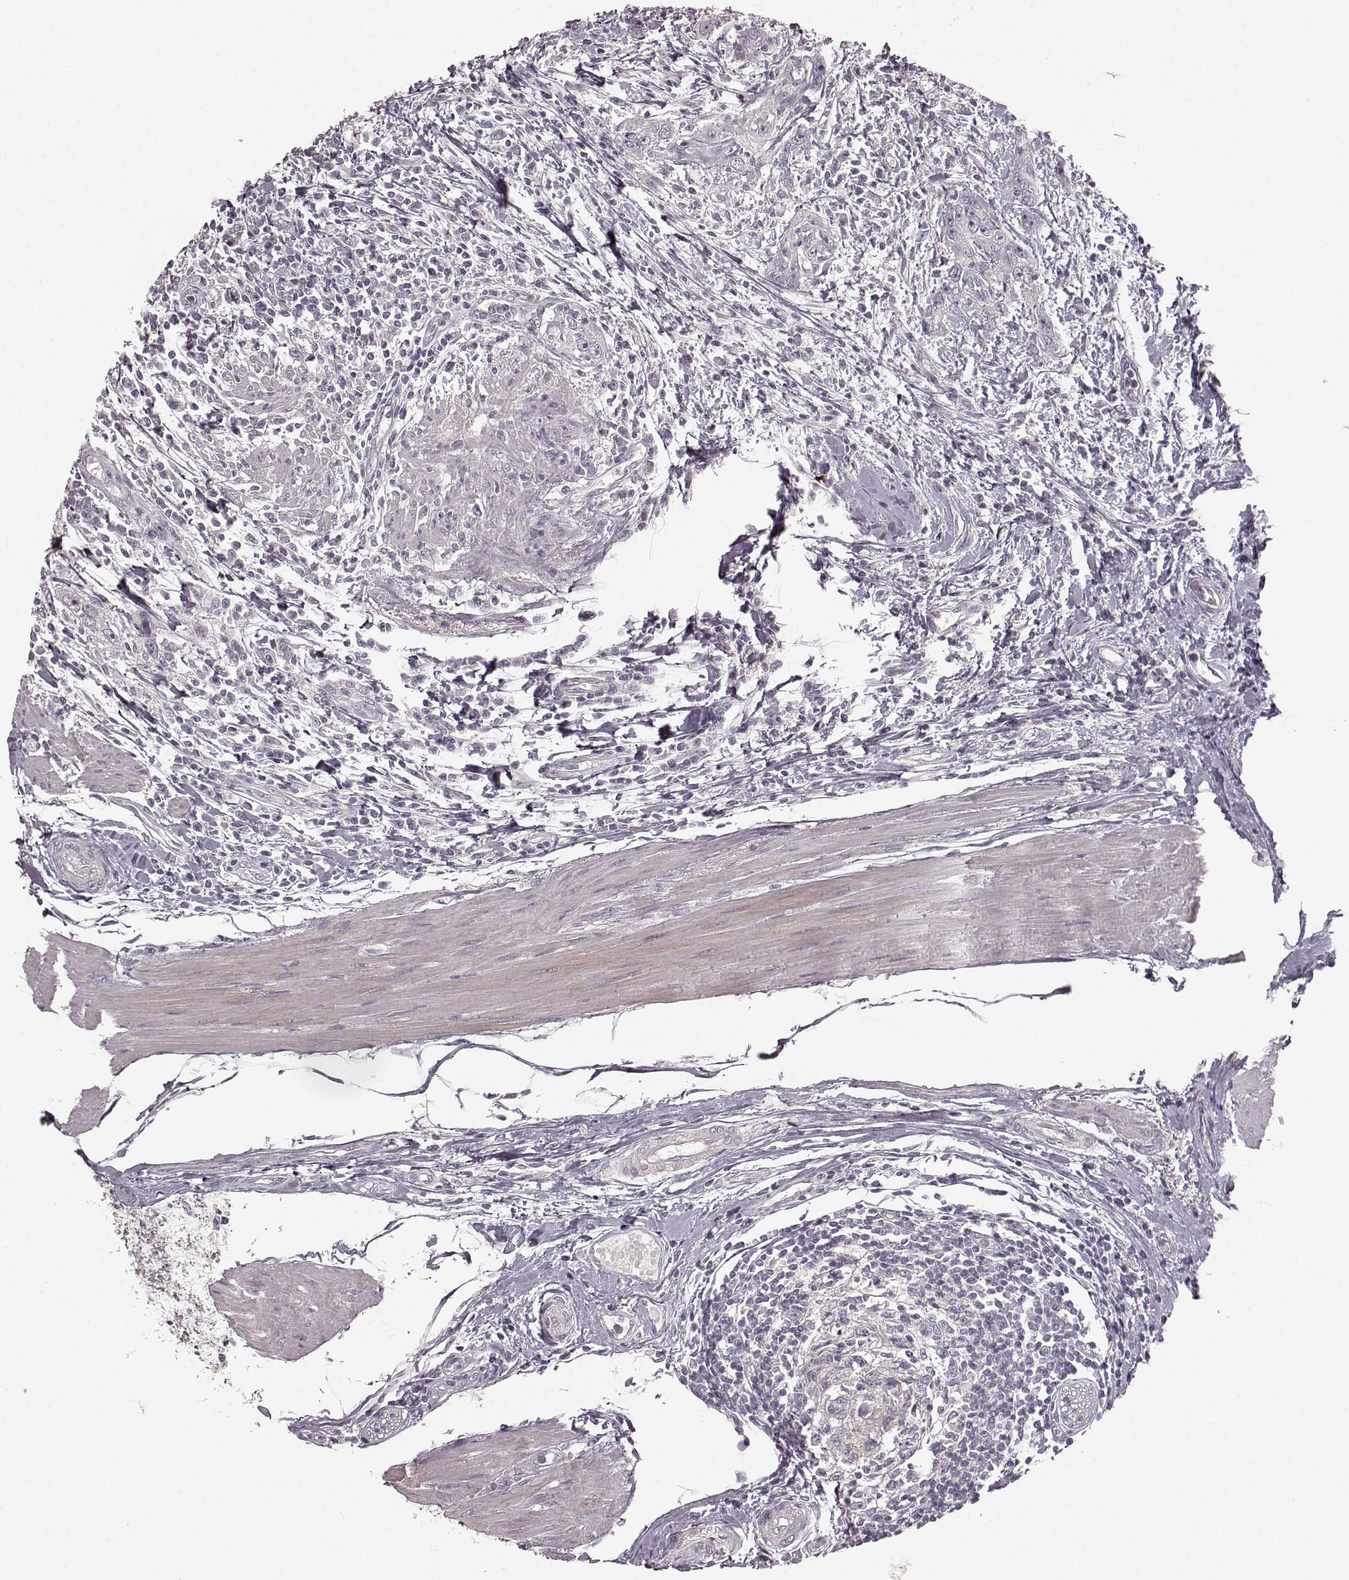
{"staining": {"intensity": "negative", "quantity": "none", "location": "none"}, "tissue": "urothelial cancer", "cell_type": "Tumor cells", "image_type": "cancer", "snomed": [{"axis": "morphology", "description": "Urothelial carcinoma, High grade"}, {"axis": "topography", "description": "Urinary bladder"}], "caption": "Tumor cells are negative for brown protein staining in high-grade urothelial carcinoma.", "gene": "PRKCE", "patient": {"sex": "male", "age": 83}}